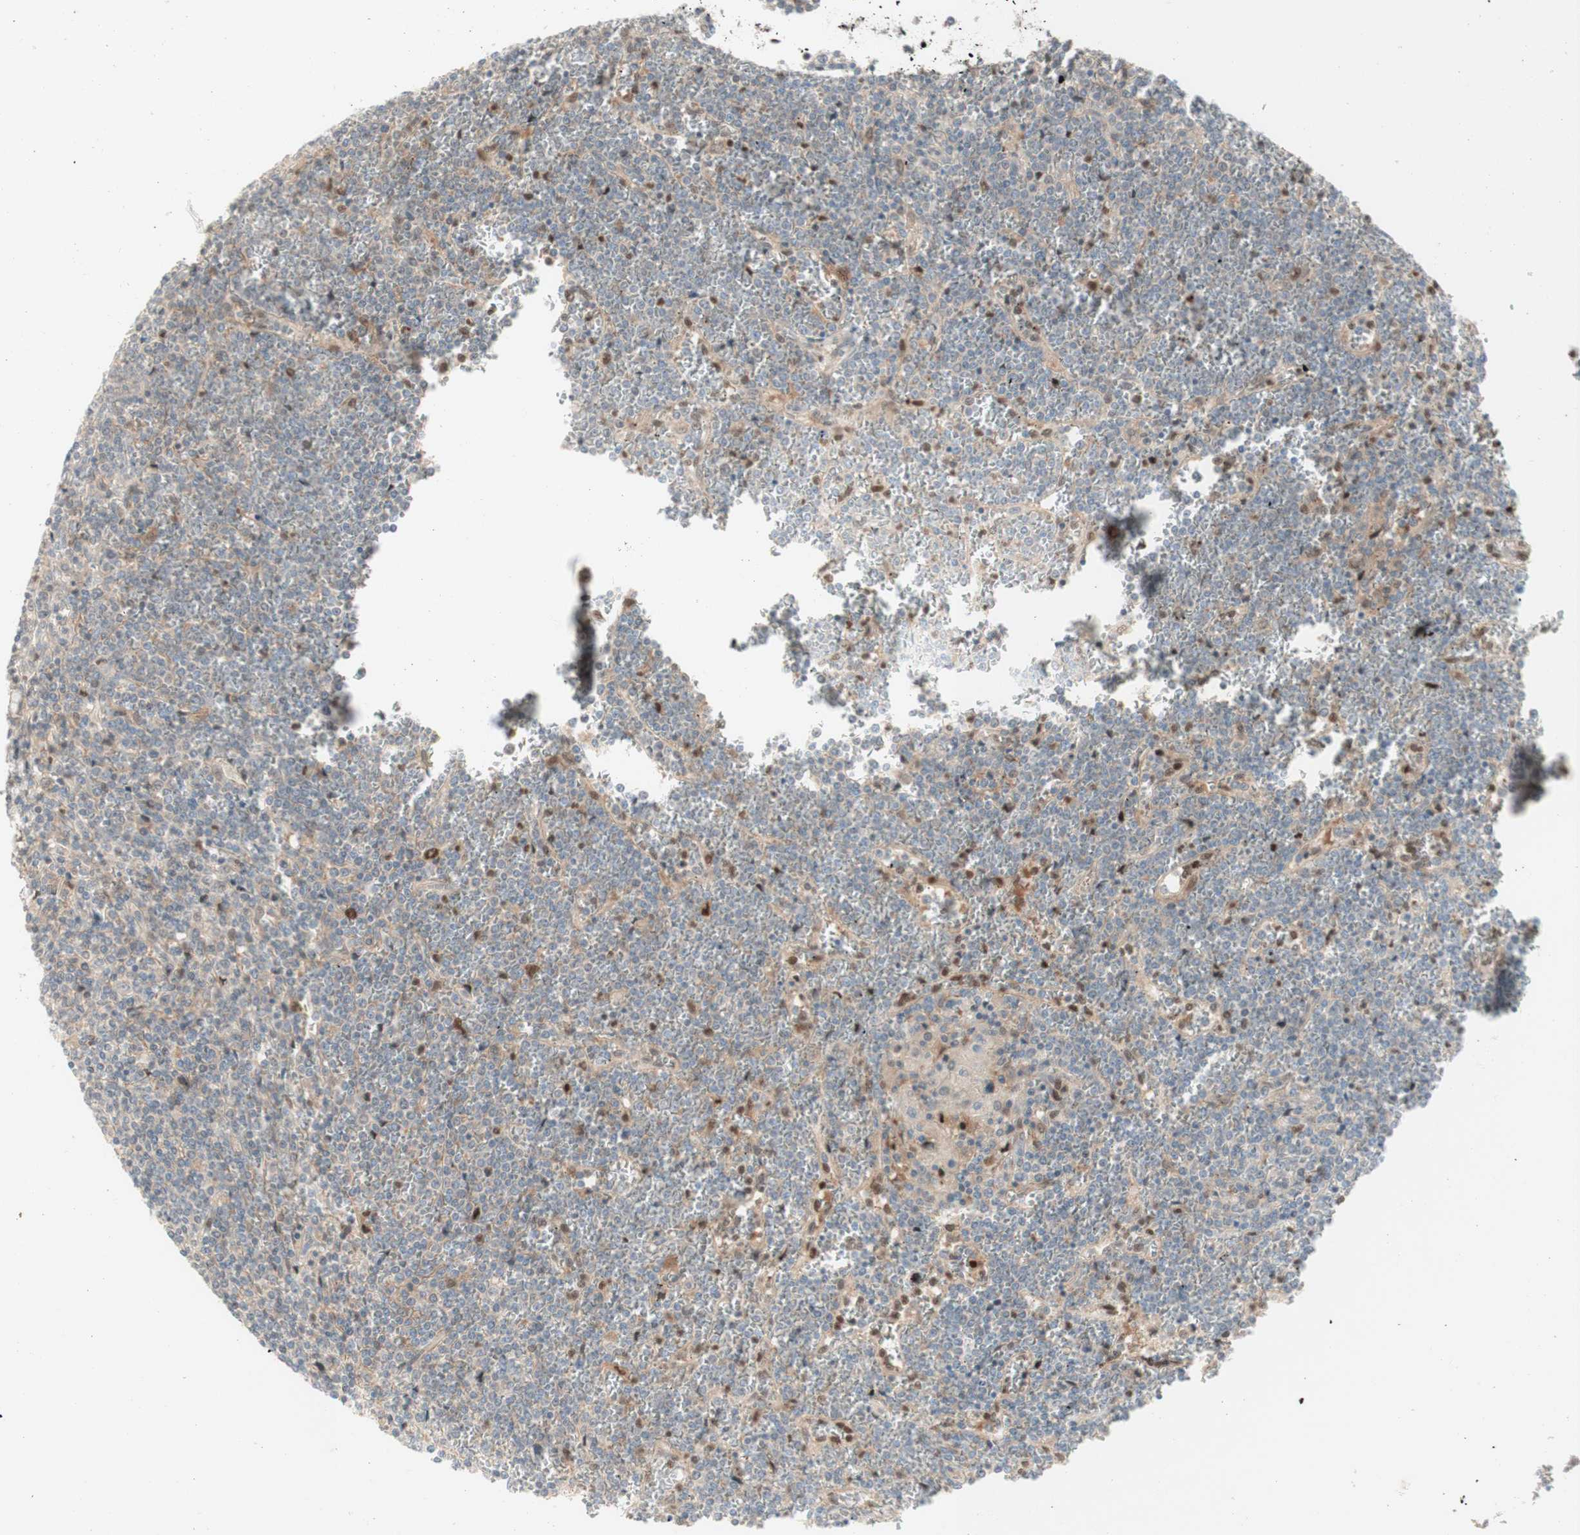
{"staining": {"intensity": "weak", "quantity": "<25%", "location": "cytoplasmic/membranous"}, "tissue": "lymphoma", "cell_type": "Tumor cells", "image_type": "cancer", "snomed": [{"axis": "morphology", "description": "Malignant lymphoma, non-Hodgkin's type, Low grade"}, {"axis": "topography", "description": "Spleen"}], "caption": "Image shows no significant protein staining in tumor cells of low-grade malignant lymphoma, non-Hodgkin's type.", "gene": "RFNG", "patient": {"sex": "female", "age": 19}}